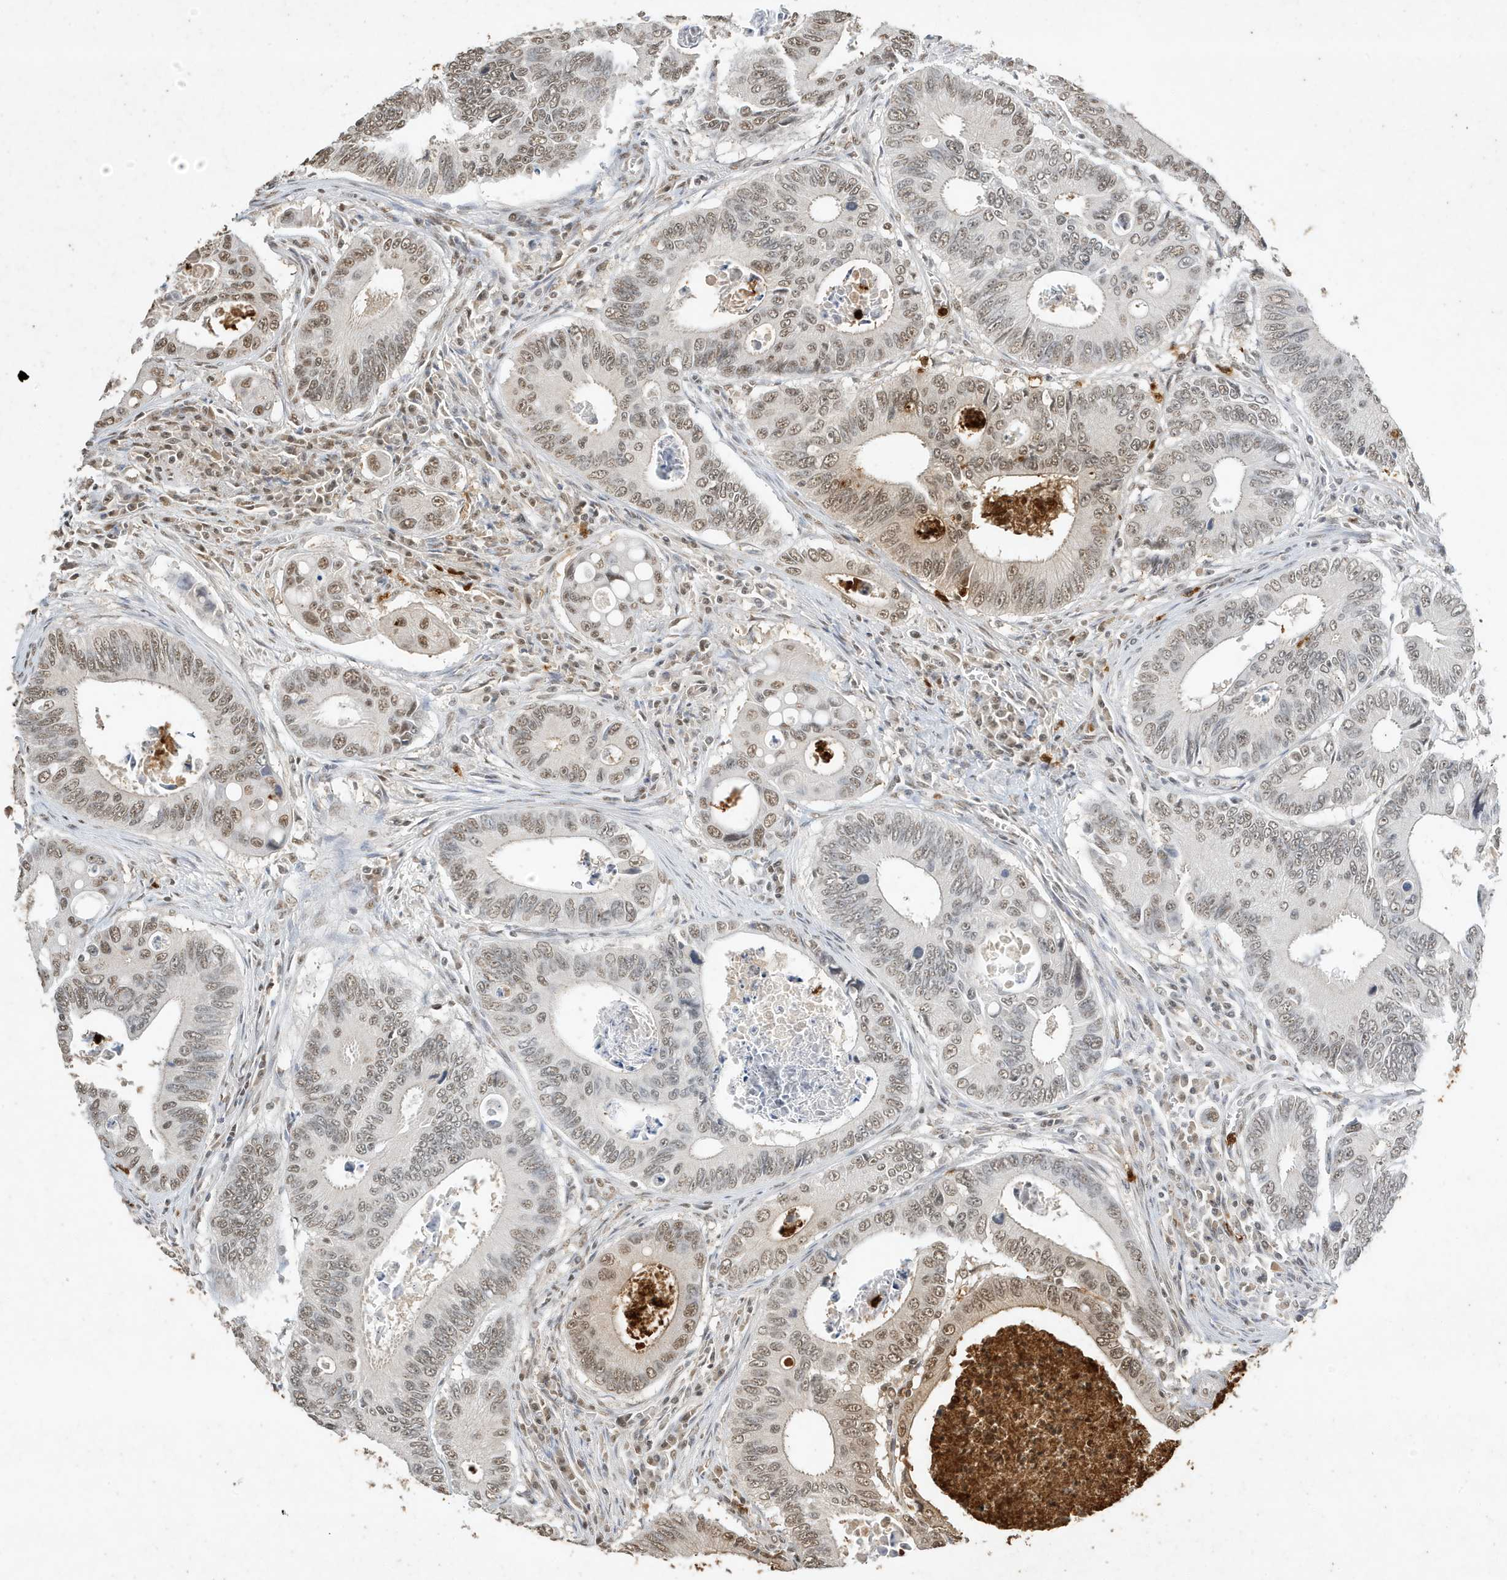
{"staining": {"intensity": "moderate", "quantity": "25%-75%", "location": "nuclear"}, "tissue": "colorectal cancer", "cell_type": "Tumor cells", "image_type": "cancer", "snomed": [{"axis": "morphology", "description": "Inflammation, NOS"}, {"axis": "morphology", "description": "Adenocarcinoma, NOS"}, {"axis": "topography", "description": "Colon"}], "caption": "Colorectal adenocarcinoma was stained to show a protein in brown. There is medium levels of moderate nuclear staining in about 25%-75% of tumor cells.", "gene": "DEFA1", "patient": {"sex": "male", "age": 72}}